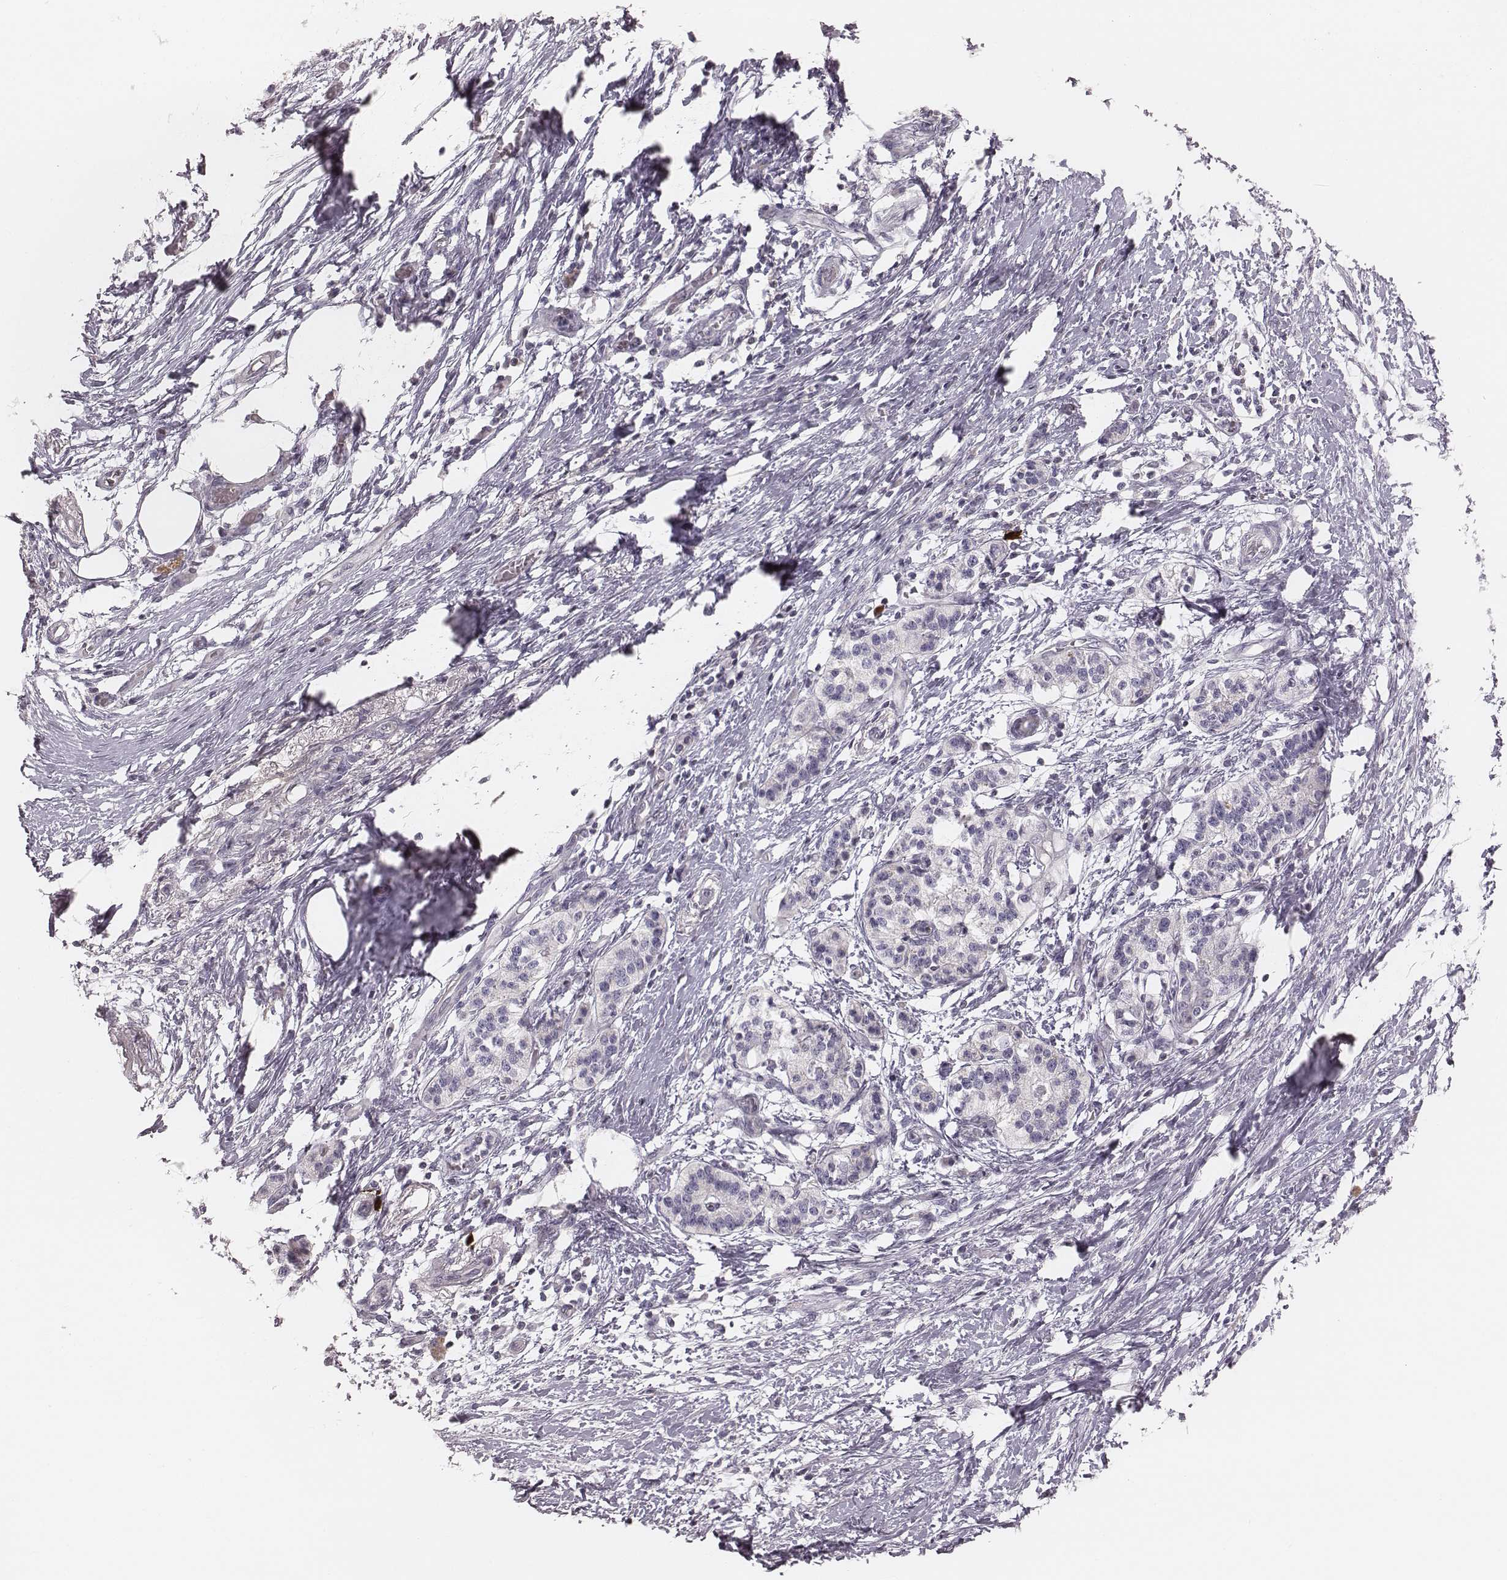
{"staining": {"intensity": "negative", "quantity": "none", "location": "none"}, "tissue": "pancreatic cancer", "cell_type": "Tumor cells", "image_type": "cancer", "snomed": [{"axis": "morphology", "description": "Adenocarcinoma, NOS"}, {"axis": "topography", "description": "Pancreas"}], "caption": "There is no significant expression in tumor cells of pancreatic cancer. (Immunohistochemistry, brightfield microscopy, high magnification).", "gene": "S100Z", "patient": {"sex": "female", "age": 72}}